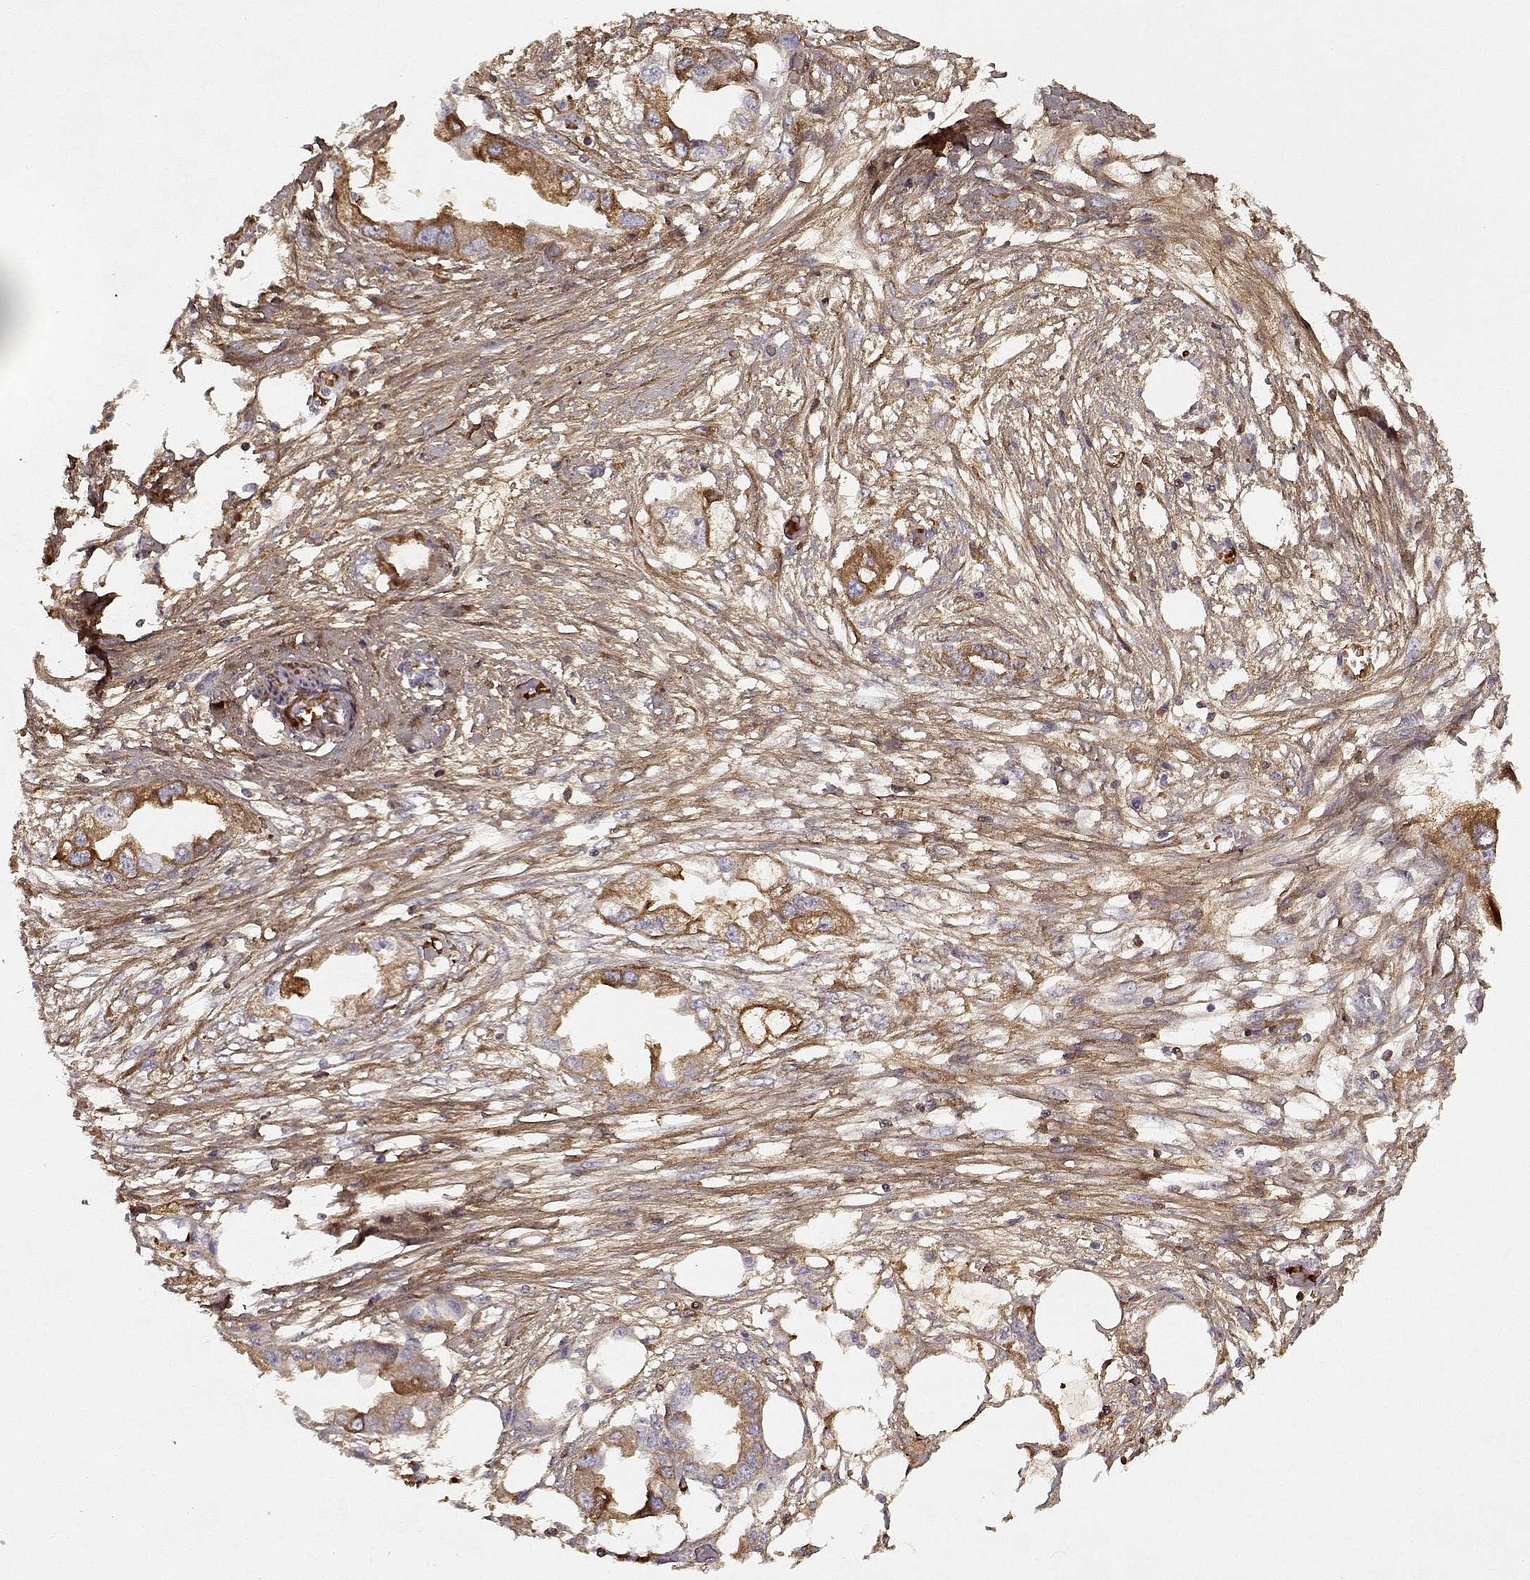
{"staining": {"intensity": "strong", "quantity": ">75%", "location": "cytoplasmic/membranous"}, "tissue": "endometrial cancer", "cell_type": "Tumor cells", "image_type": "cancer", "snomed": [{"axis": "morphology", "description": "Adenocarcinoma, NOS"}, {"axis": "morphology", "description": "Adenocarcinoma, metastatic, NOS"}, {"axis": "topography", "description": "Adipose tissue"}, {"axis": "topography", "description": "Endometrium"}], "caption": "There is high levels of strong cytoplasmic/membranous positivity in tumor cells of endometrial cancer, as demonstrated by immunohistochemical staining (brown color).", "gene": "LUM", "patient": {"sex": "female", "age": 67}}